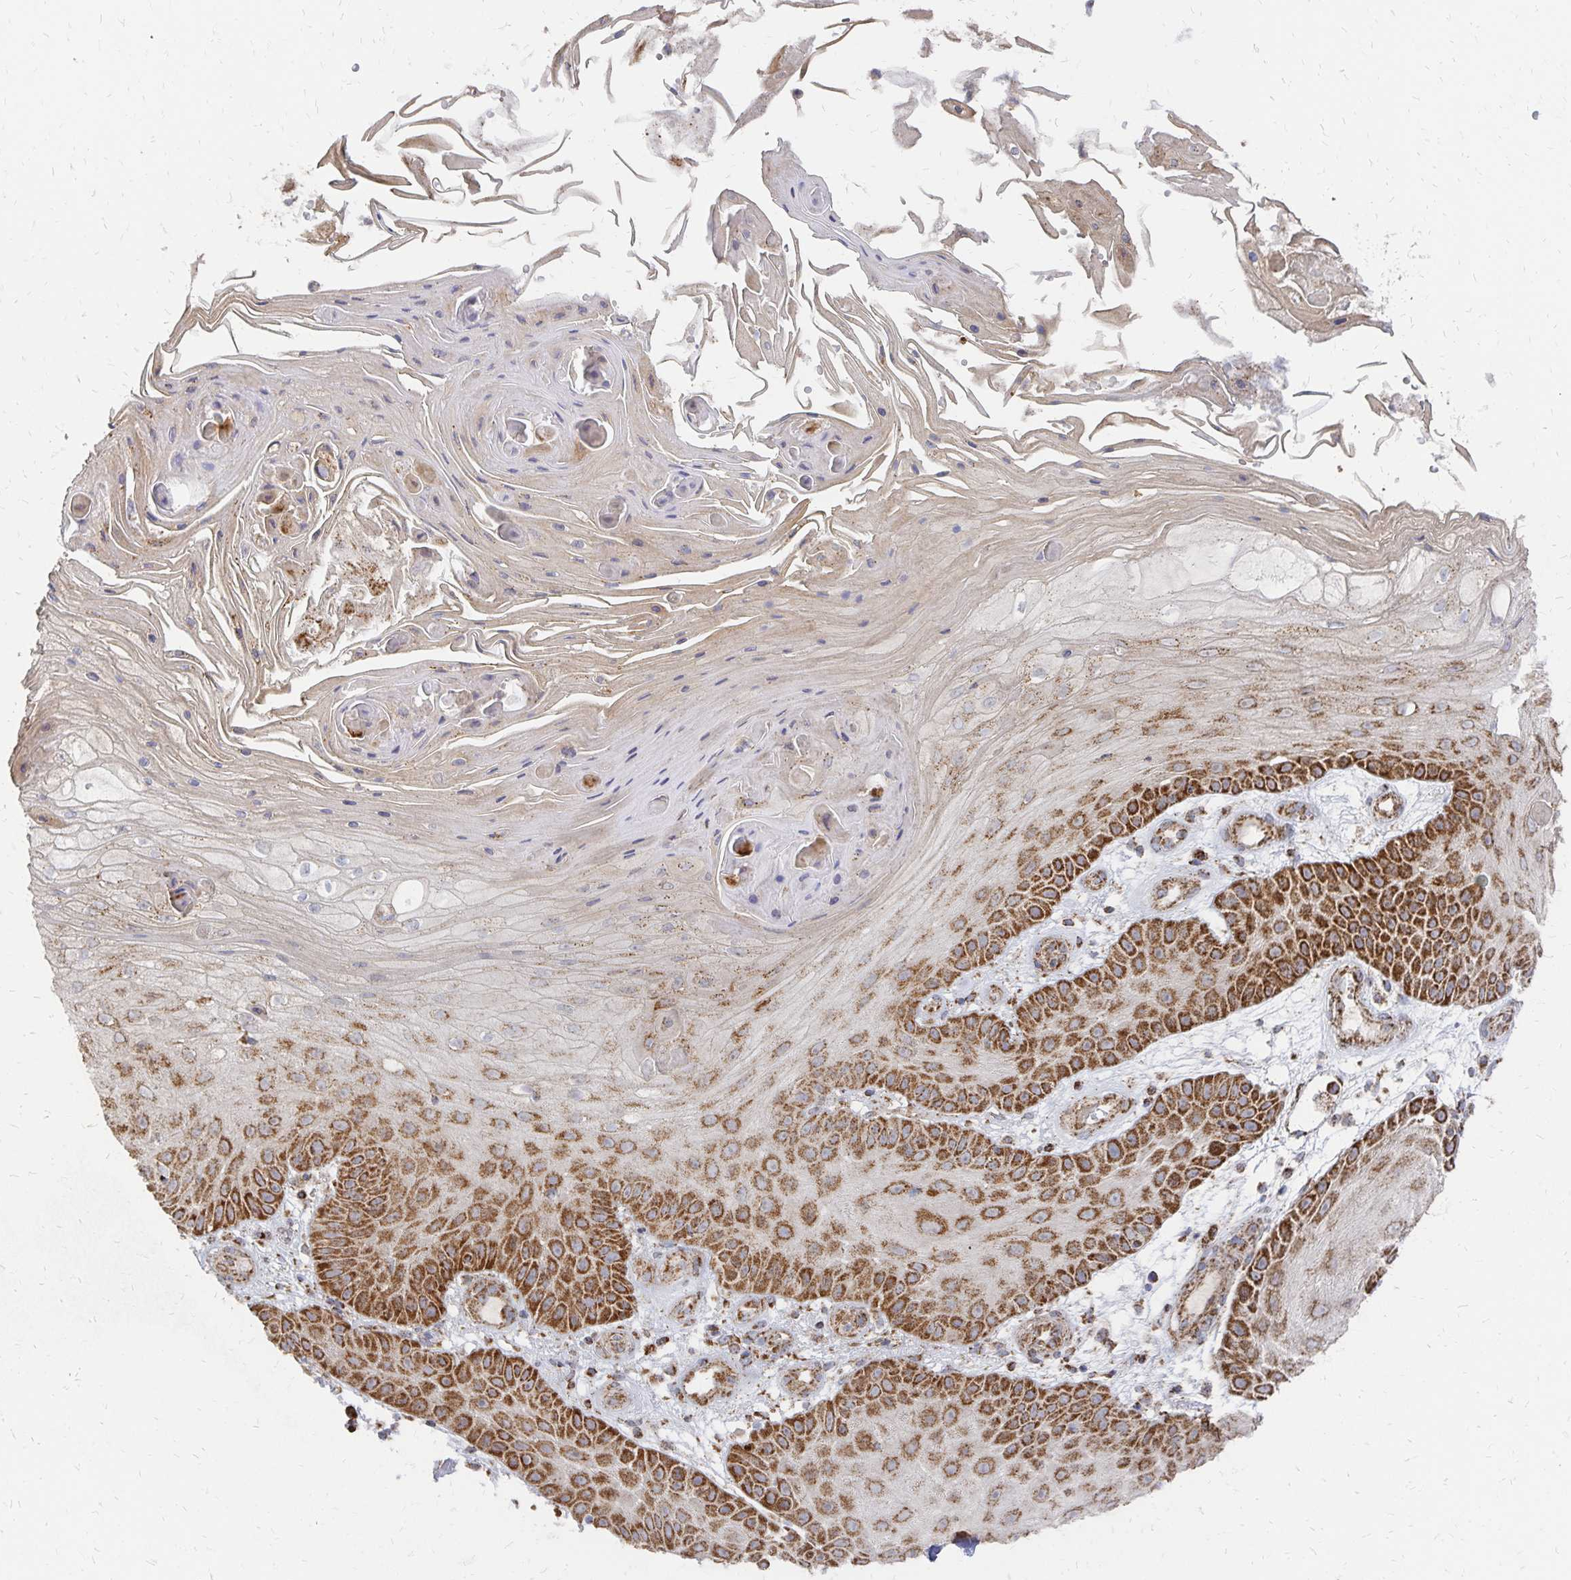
{"staining": {"intensity": "strong", "quantity": ">75%", "location": "cytoplasmic/membranous"}, "tissue": "skin cancer", "cell_type": "Tumor cells", "image_type": "cancer", "snomed": [{"axis": "morphology", "description": "Squamous cell carcinoma, NOS"}, {"axis": "topography", "description": "Skin"}], "caption": "Immunohistochemical staining of skin squamous cell carcinoma shows high levels of strong cytoplasmic/membranous protein expression in approximately >75% of tumor cells.", "gene": "STOML2", "patient": {"sex": "male", "age": 70}}